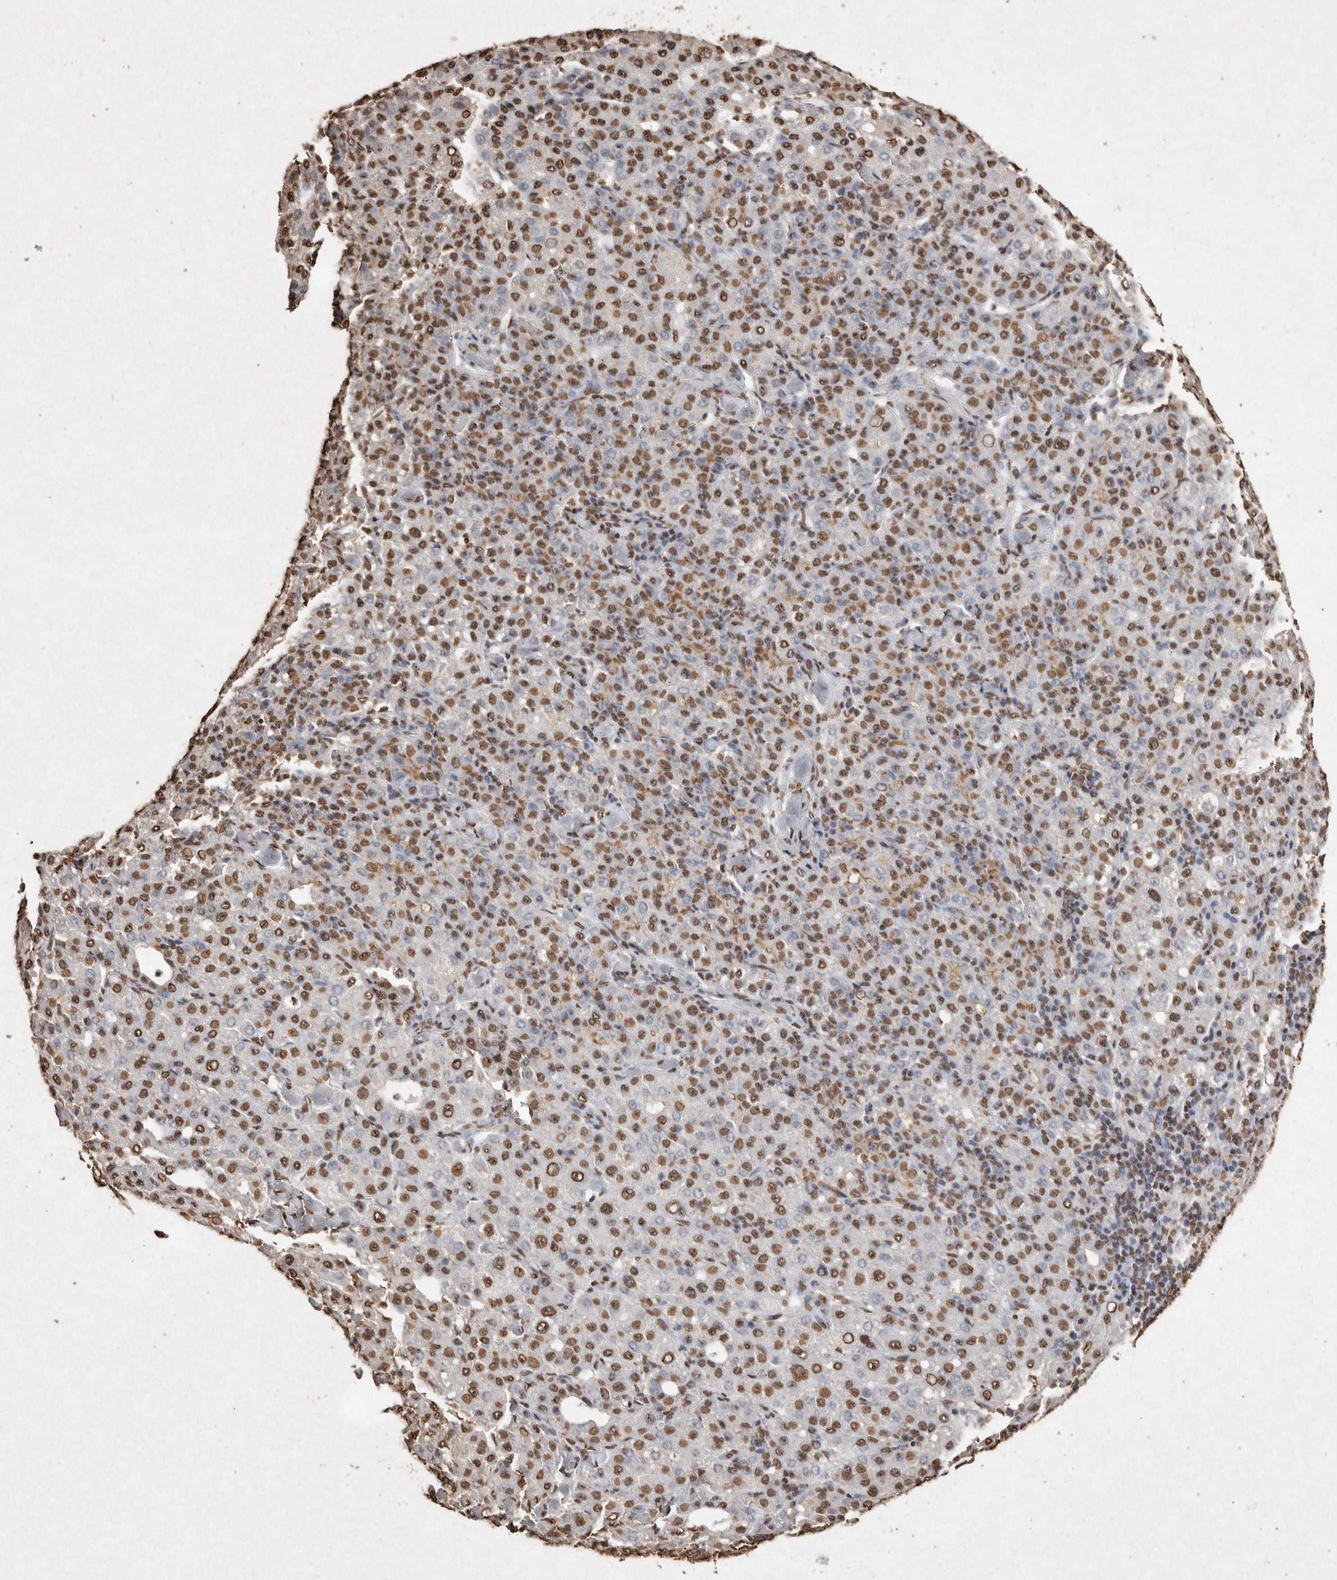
{"staining": {"intensity": "moderate", "quantity": ">75%", "location": "nuclear"}, "tissue": "liver cancer", "cell_type": "Tumor cells", "image_type": "cancer", "snomed": [{"axis": "morphology", "description": "Carcinoma, Hepatocellular, NOS"}, {"axis": "topography", "description": "Liver"}], "caption": "This is a histology image of IHC staining of liver hepatocellular carcinoma, which shows moderate staining in the nuclear of tumor cells.", "gene": "FSTL3", "patient": {"sex": "male", "age": 65}}